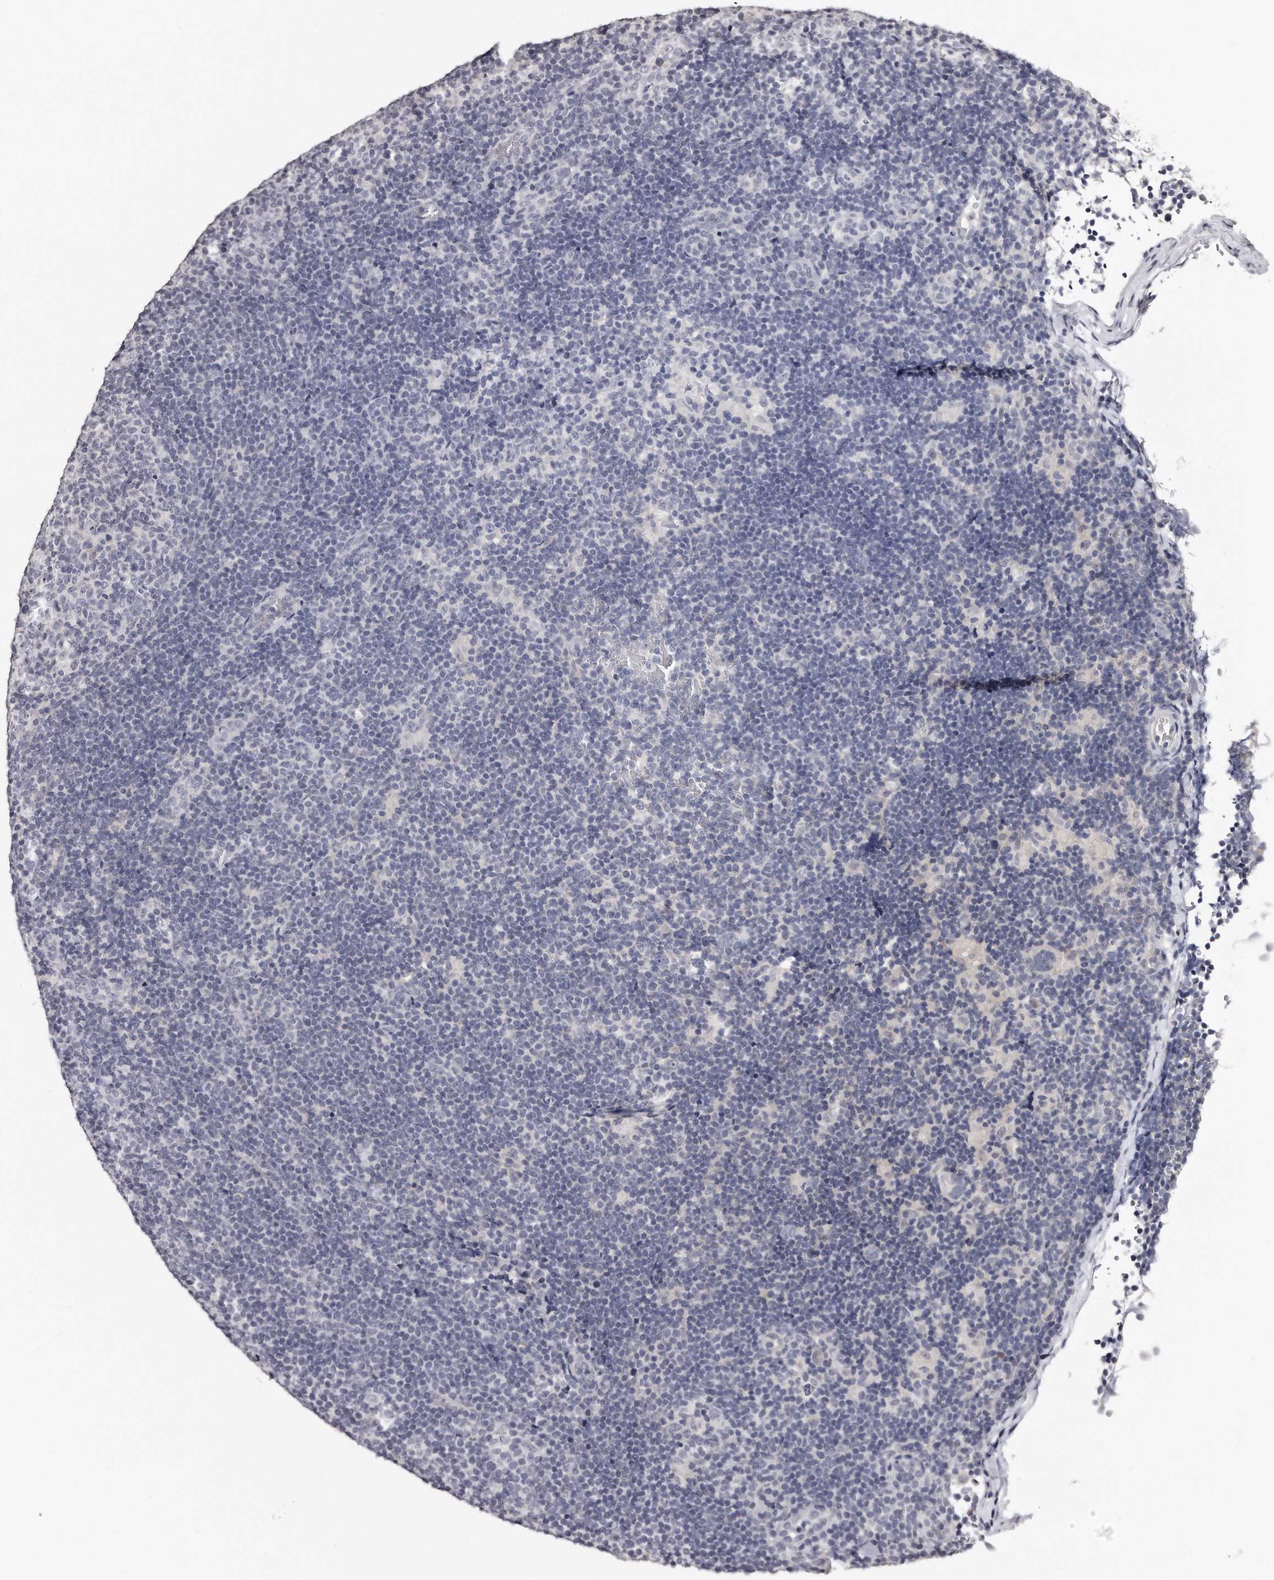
{"staining": {"intensity": "negative", "quantity": "none", "location": "none"}, "tissue": "lymphoma", "cell_type": "Tumor cells", "image_type": "cancer", "snomed": [{"axis": "morphology", "description": "Hodgkin's disease, NOS"}, {"axis": "topography", "description": "Lymph node"}], "caption": "High power microscopy photomicrograph of an immunohistochemistry photomicrograph of Hodgkin's disease, revealing no significant staining in tumor cells.", "gene": "TSHR", "patient": {"sex": "female", "age": 57}}